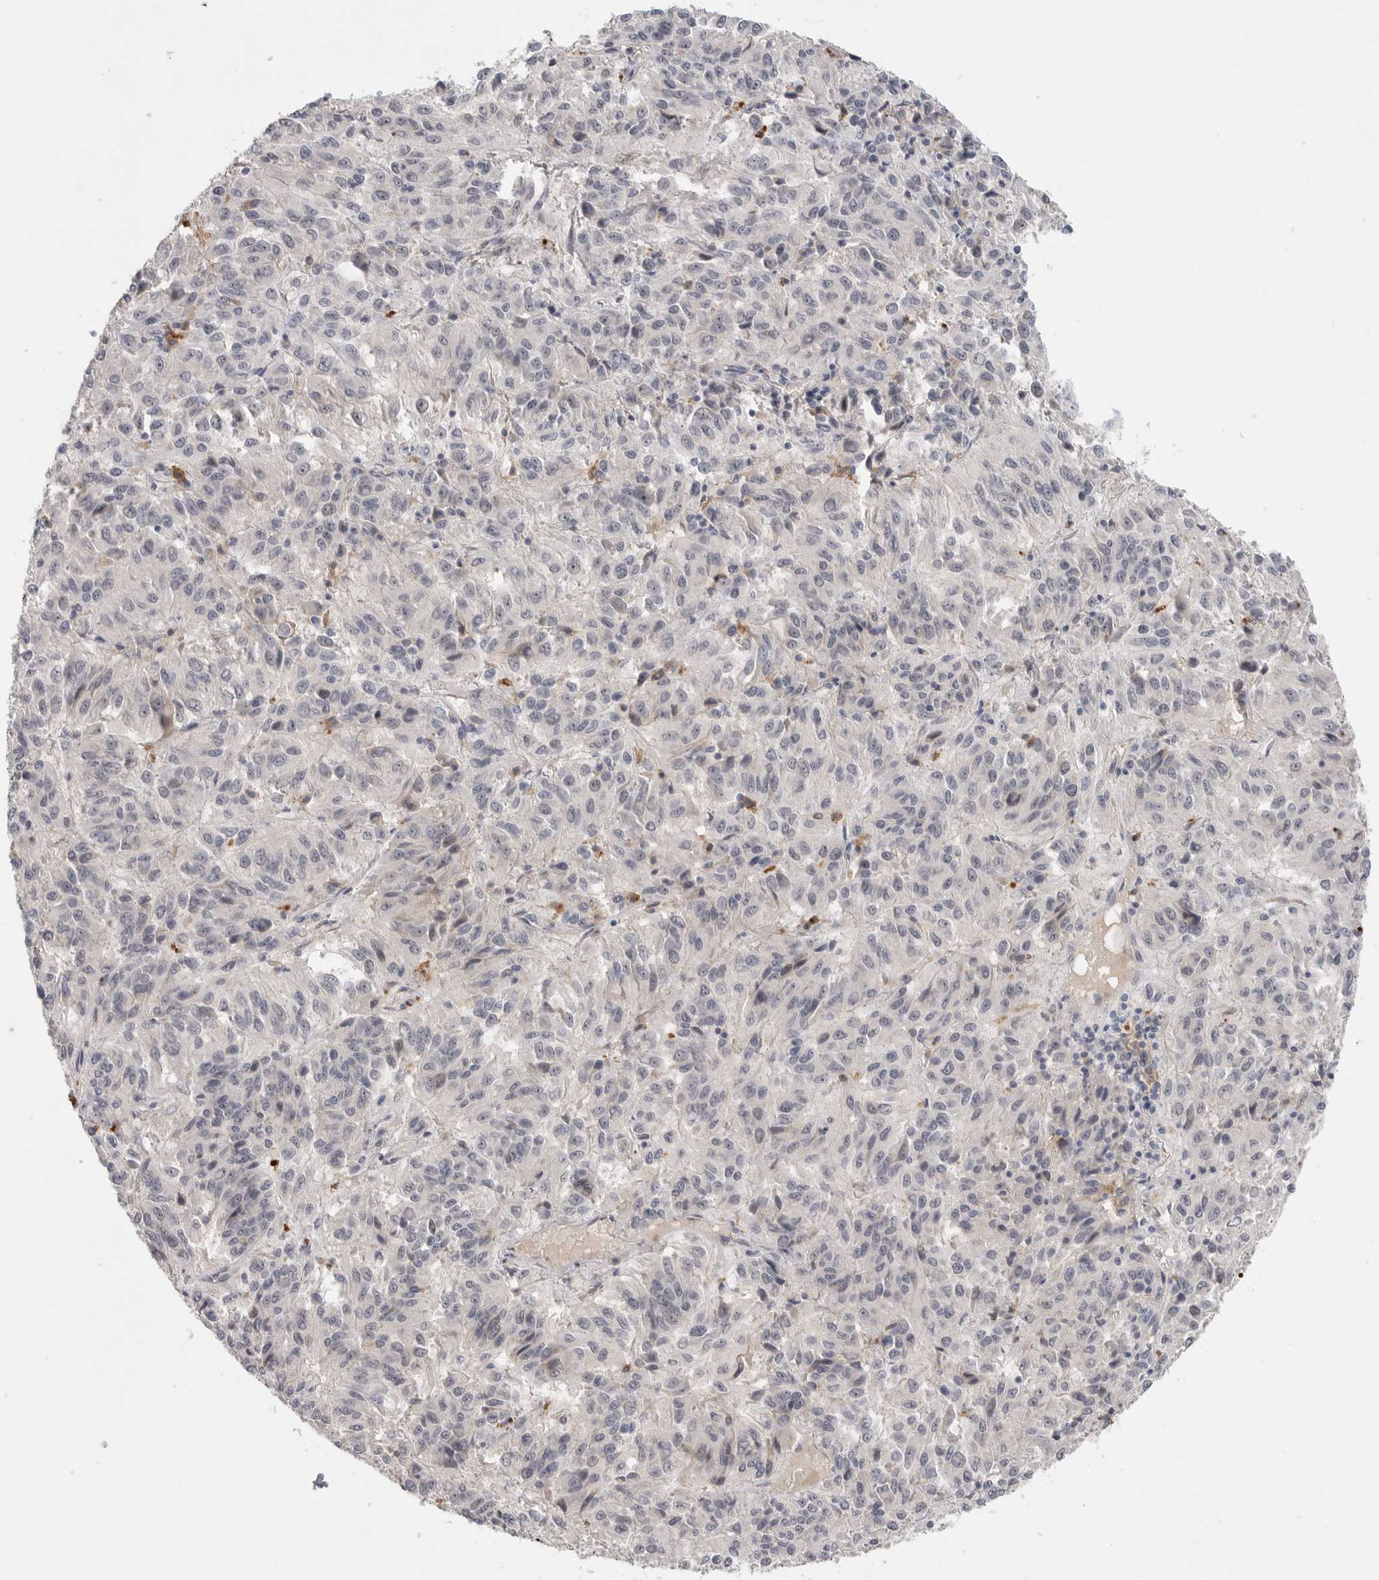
{"staining": {"intensity": "negative", "quantity": "none", "location": "none"}, "tissue": "melanoma", "cell_type": "Tumor cells", "image_type": "cancer", "snomed": [{"axis": "morphology", "description": "Malignant melanoma, Metastatic site"}, {"axis": "topography", "description": "Lung"}], "caption": "The image displays no staining of tumor cells in melanoma.", "gene": "ITGAD", "patient": {"sex": "male", "age": 64}}